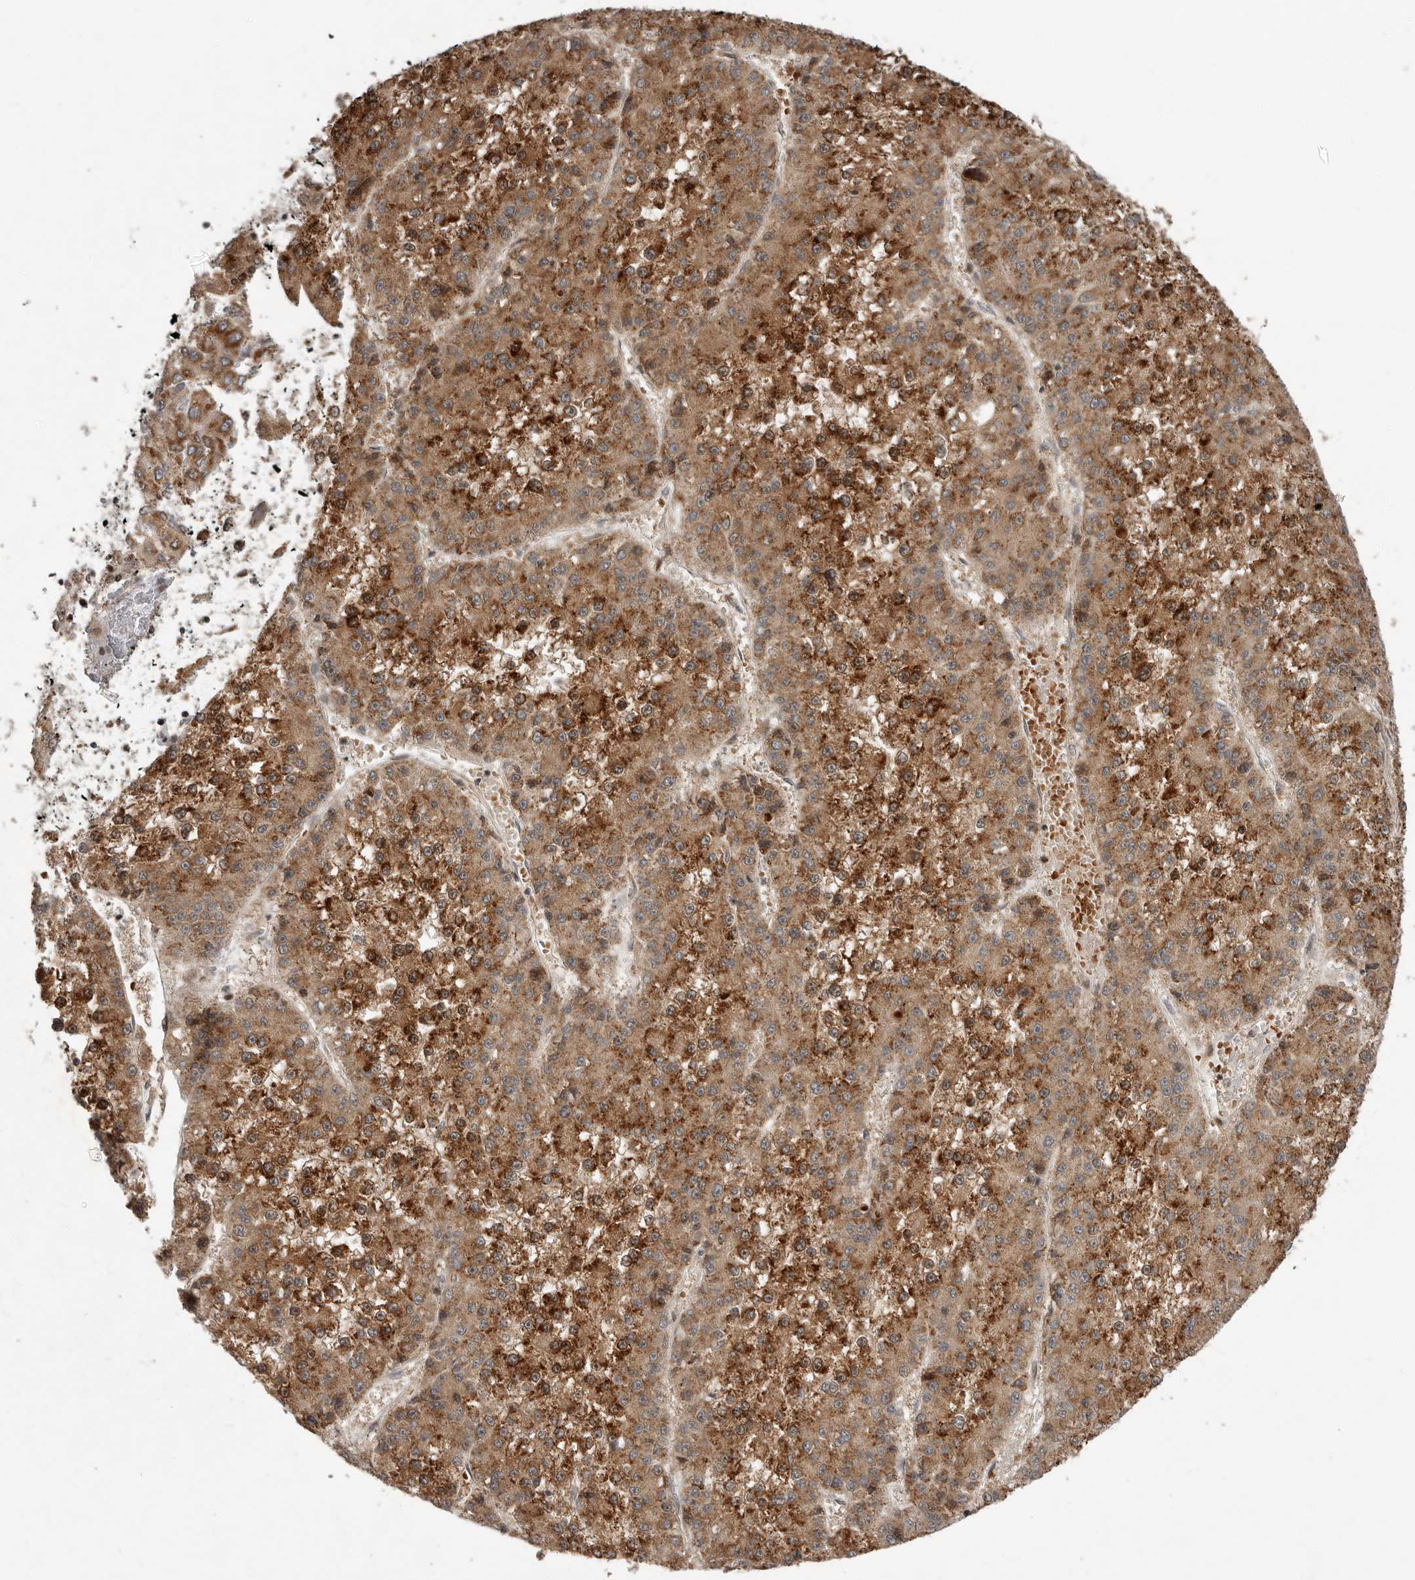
{"staining": {"intensity": "strong", "quantity": ">75%", "location": "cytoplasmic/membranous"}, "tissue": "liver cancer", "cell_type": "Tumor cells", "image_type": "cancer", "snomed": [{"axis": "morphology", "description": "Carcinoma, Hepatocellular, NOS"}, {"axis": "topography", "description": "Liver"}], "caption": "Liver cancer (hepatocellular carcinoma) stained for a protein (brown) reveals strong cytoplasmic/membranous positive expression in approximately >75% of tumor cells.", "gene": "RABIF", "patient": {"sex": "female", "age": 73}}